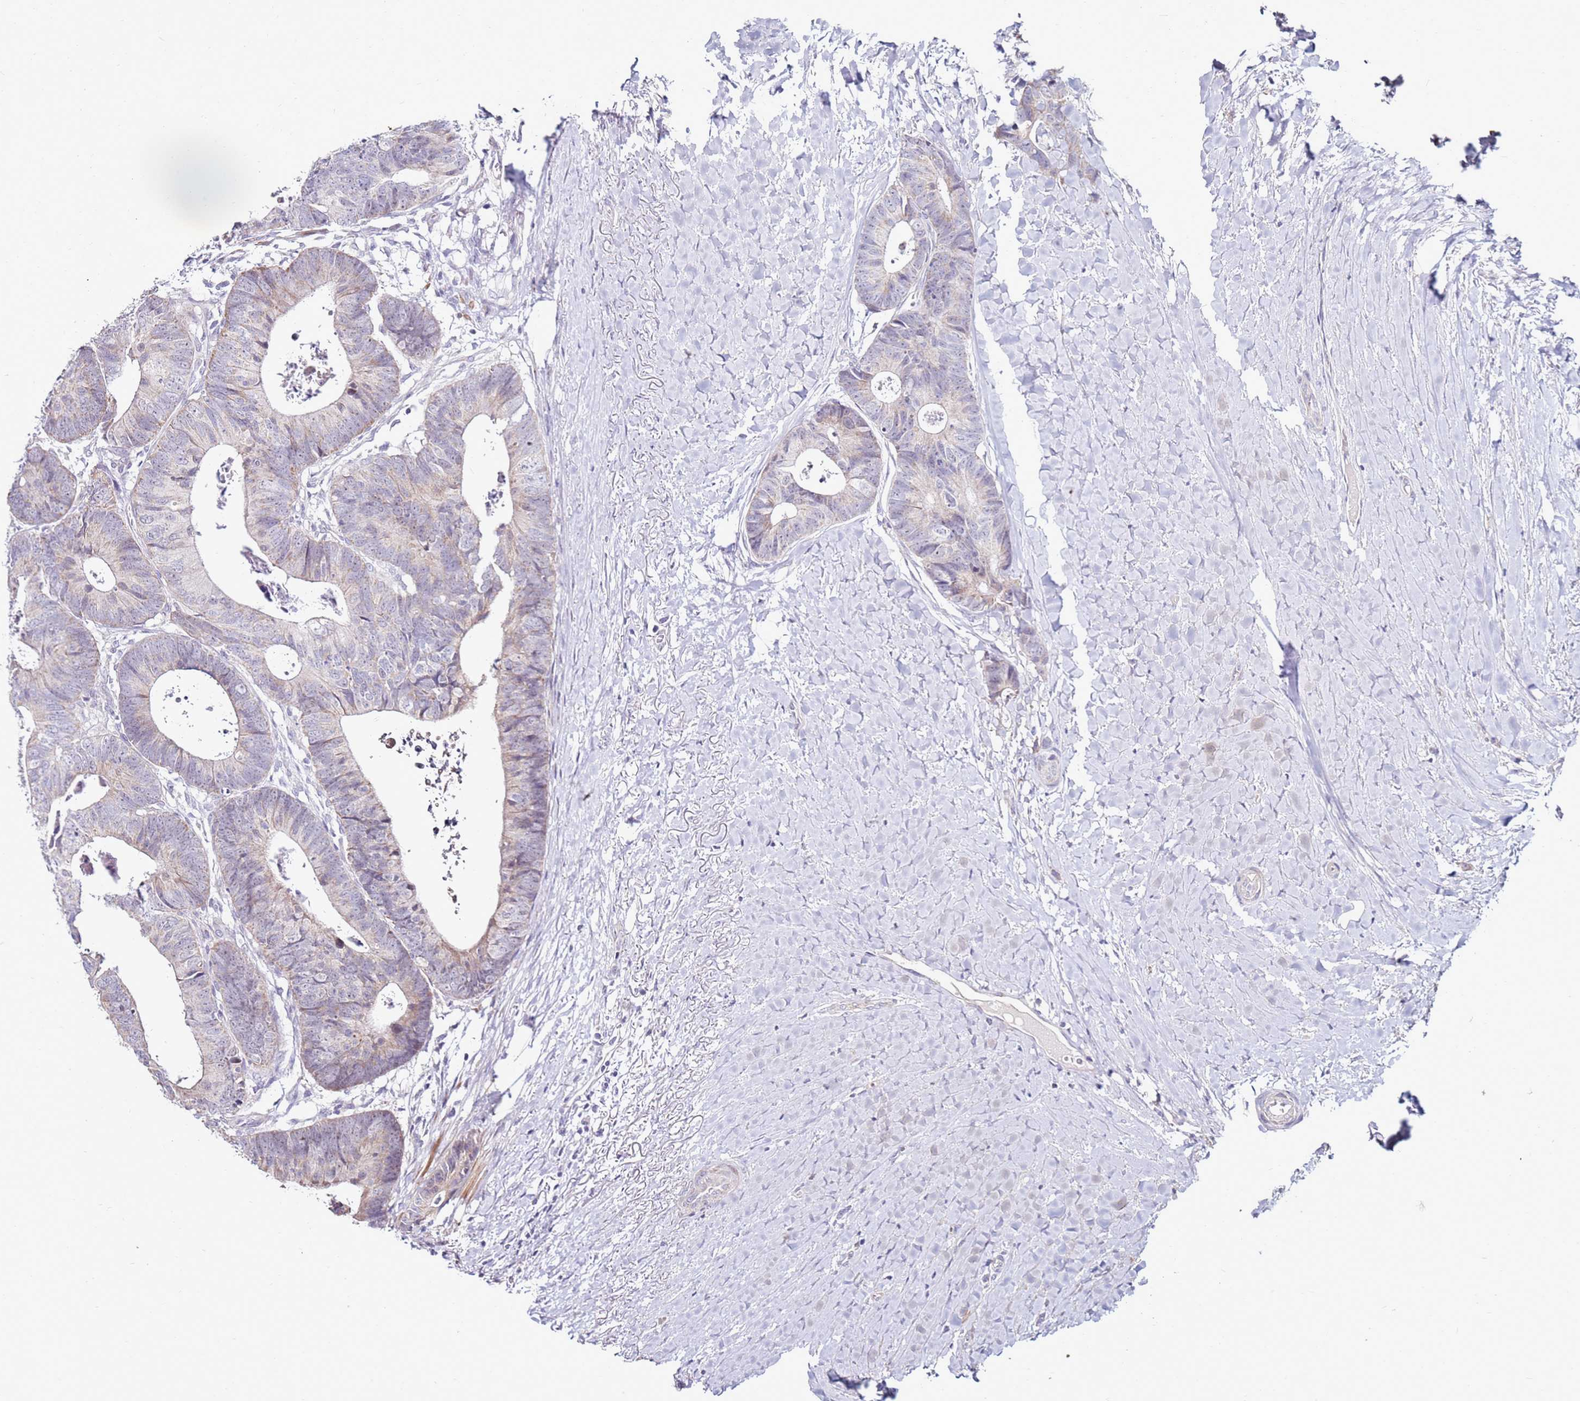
{"staining": {"intensity": "moderate", "quantity": "<25%", "location": "cytoplasmic/membranous"}, "tissue": "colorectal cancer", "cell_type": "Tumor cells", "image_type": "cancer", "snomed": [{"axis": "morphology", "description": "Adenocarcinoma, NOS"}, {"axis": "topography", "description": "Colon"}], "caption": "Protein expression by immunohistochemistry (IHC) reveals moderate cytoplasmic/membranous staining in about <25% of tumor cells in colorectal cancer.", "gene": "RARS2", "patient": {"sex": "female", "age": 57}}